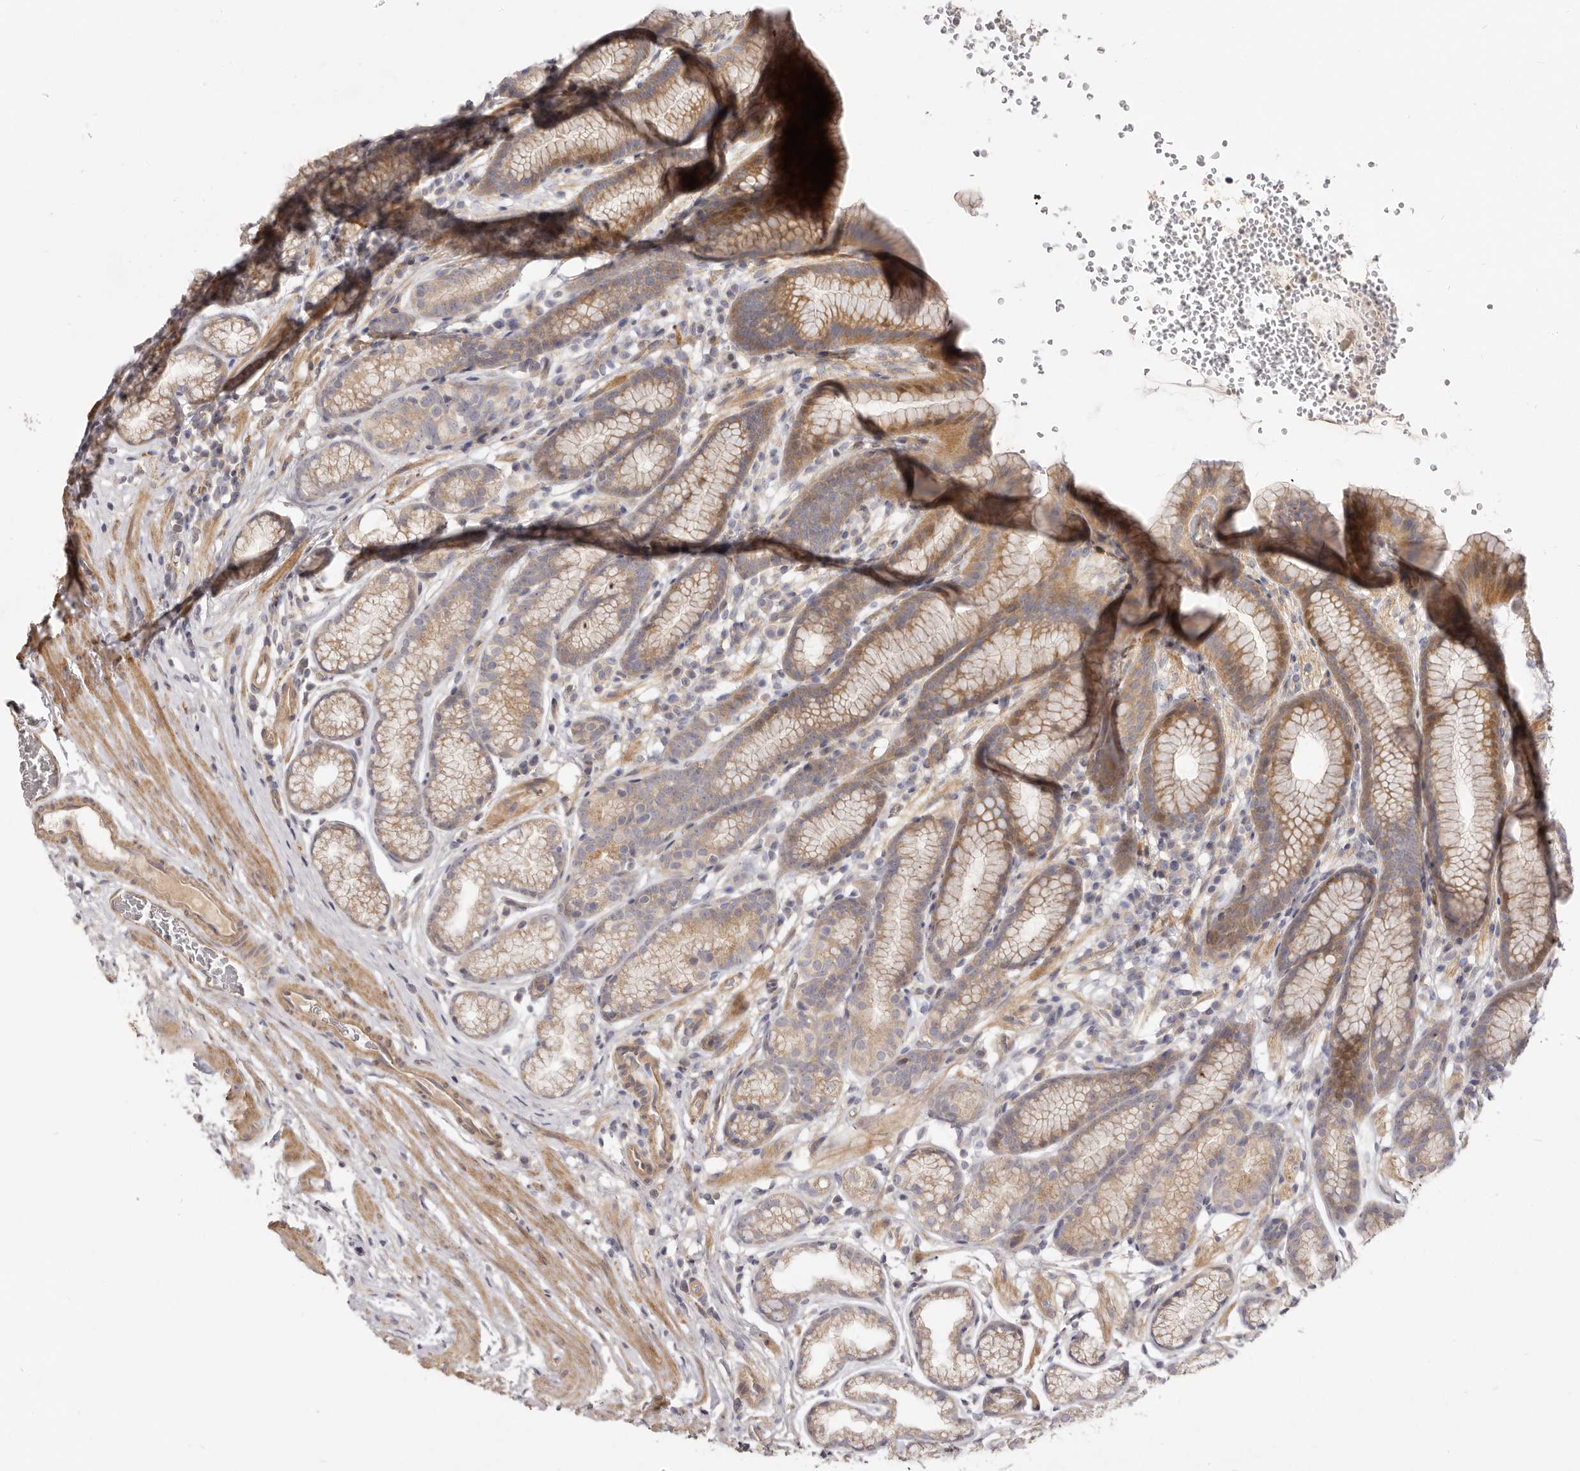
{"staining": {"intensity": "moderate", "quantity": ">75%", "location": "cytoplasmic/membranous"}, "tissue": "stomach", "cell_type": "Glandular cells", "image_type": "normal", "snomed": [{"axis": "morphology", "description": "Normal tissue, NOS"}, {"axis": "topography", "description": "Stomach"}], "caption": "Normal stomach demonstrates moderate cytoplasmic/membranous staining in approximately >75% of glandular cells Using DAB (brown) and hematoxylin (blue) stains, captured at high magnification using brightfield microscopy..", "gene": "ADAMTS9", "patient": {"sex": "male", "age": 42}}